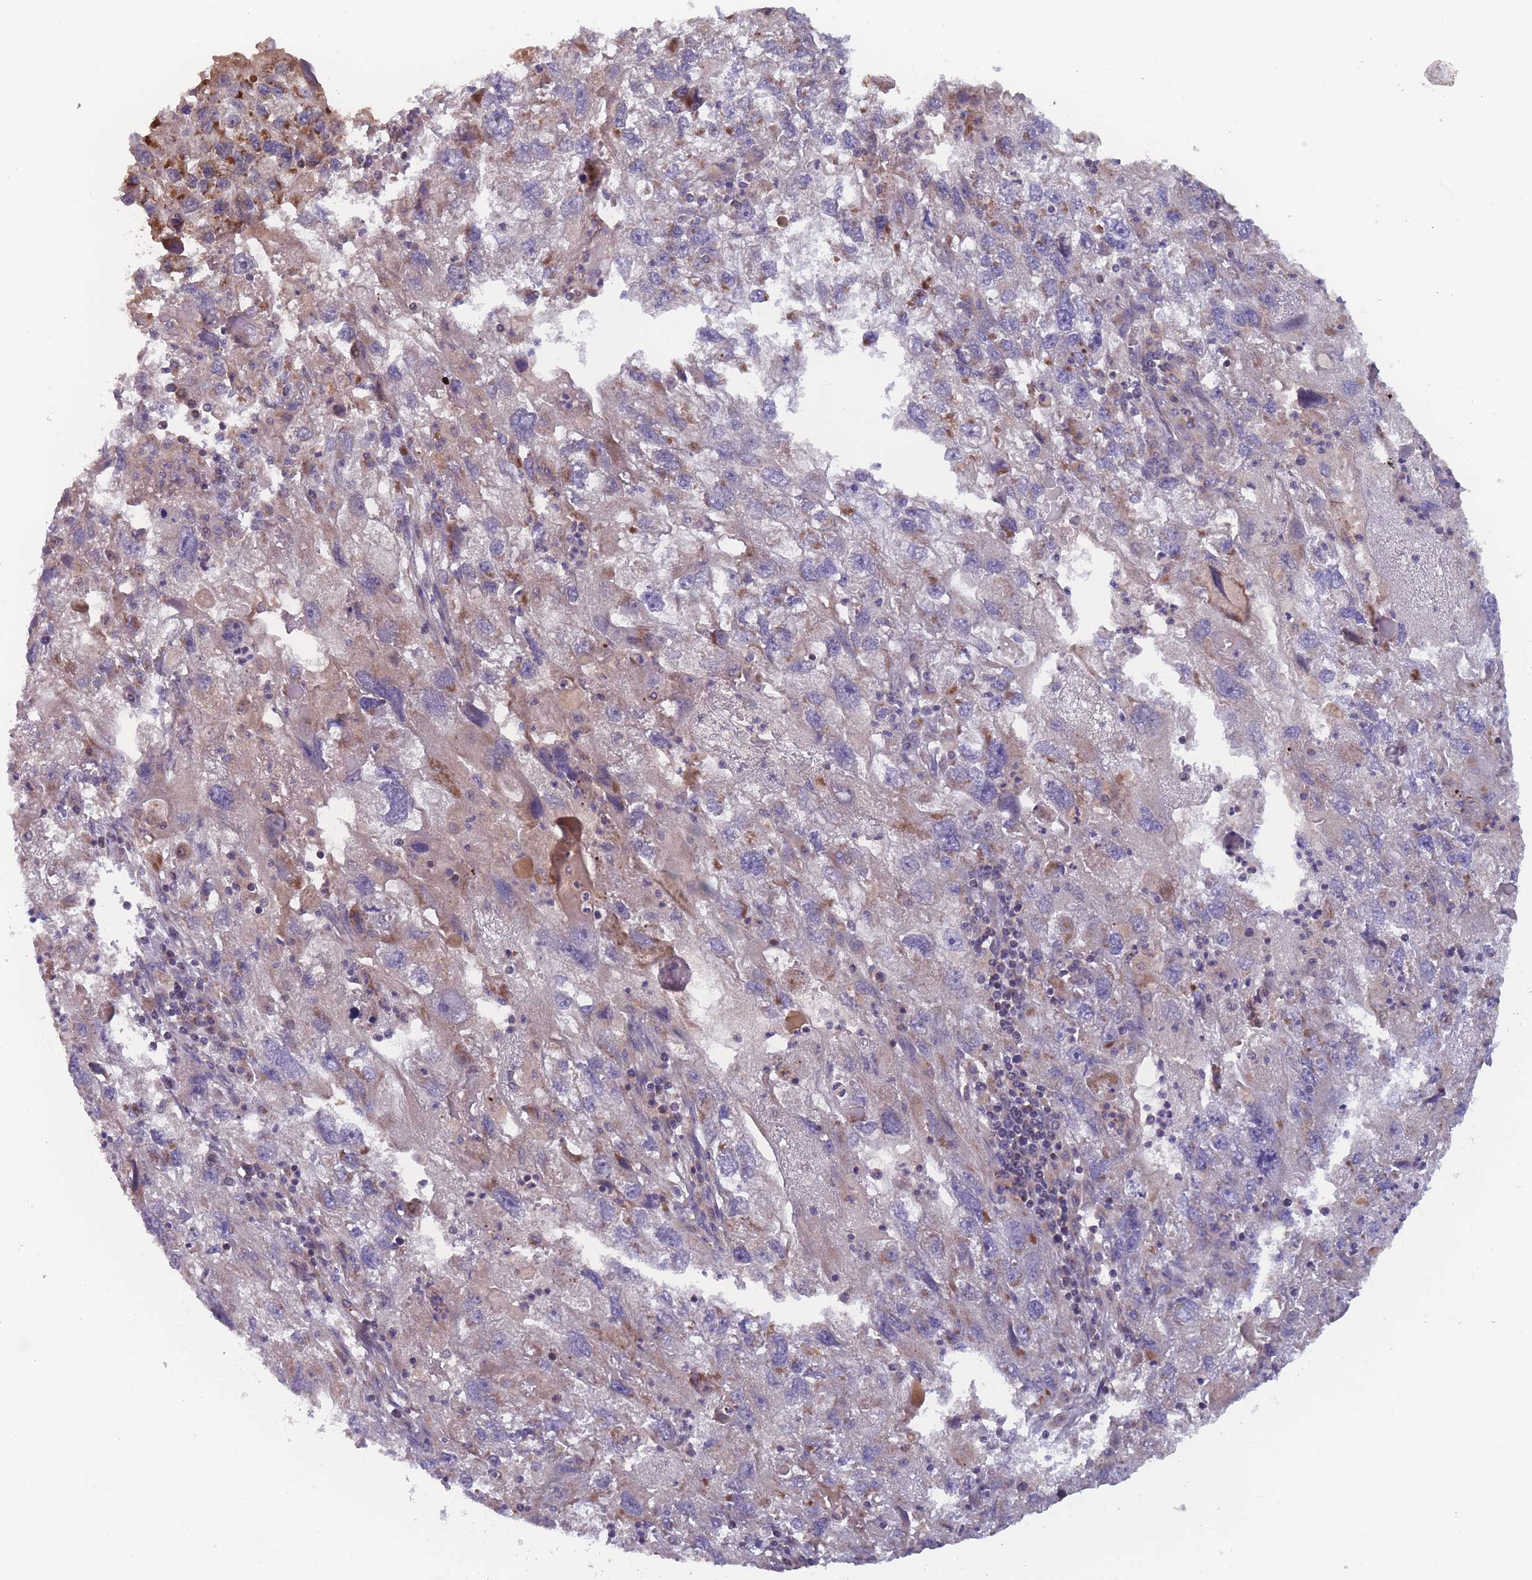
{"staining": {"intensity": "negative", "quantity": "none", "location": "none"}, "tissue": "endometrial cancer", "cell_type": "Tumor cells", "image_type": "cancer", "snomed": [{"axis": "morphology", "description": "Adenocarcinoma, NOS"}, {"axis": "topography", "description": "Endometrium"}], "caption": "Immunohistochemistry micrograph of human adenocarcinoma (endometrial) stained for a protein (brown), which demonstrates no staining in tumor cells.", "gene": "ATP5MG", "patient": {"sex": "female", "age": 49}}